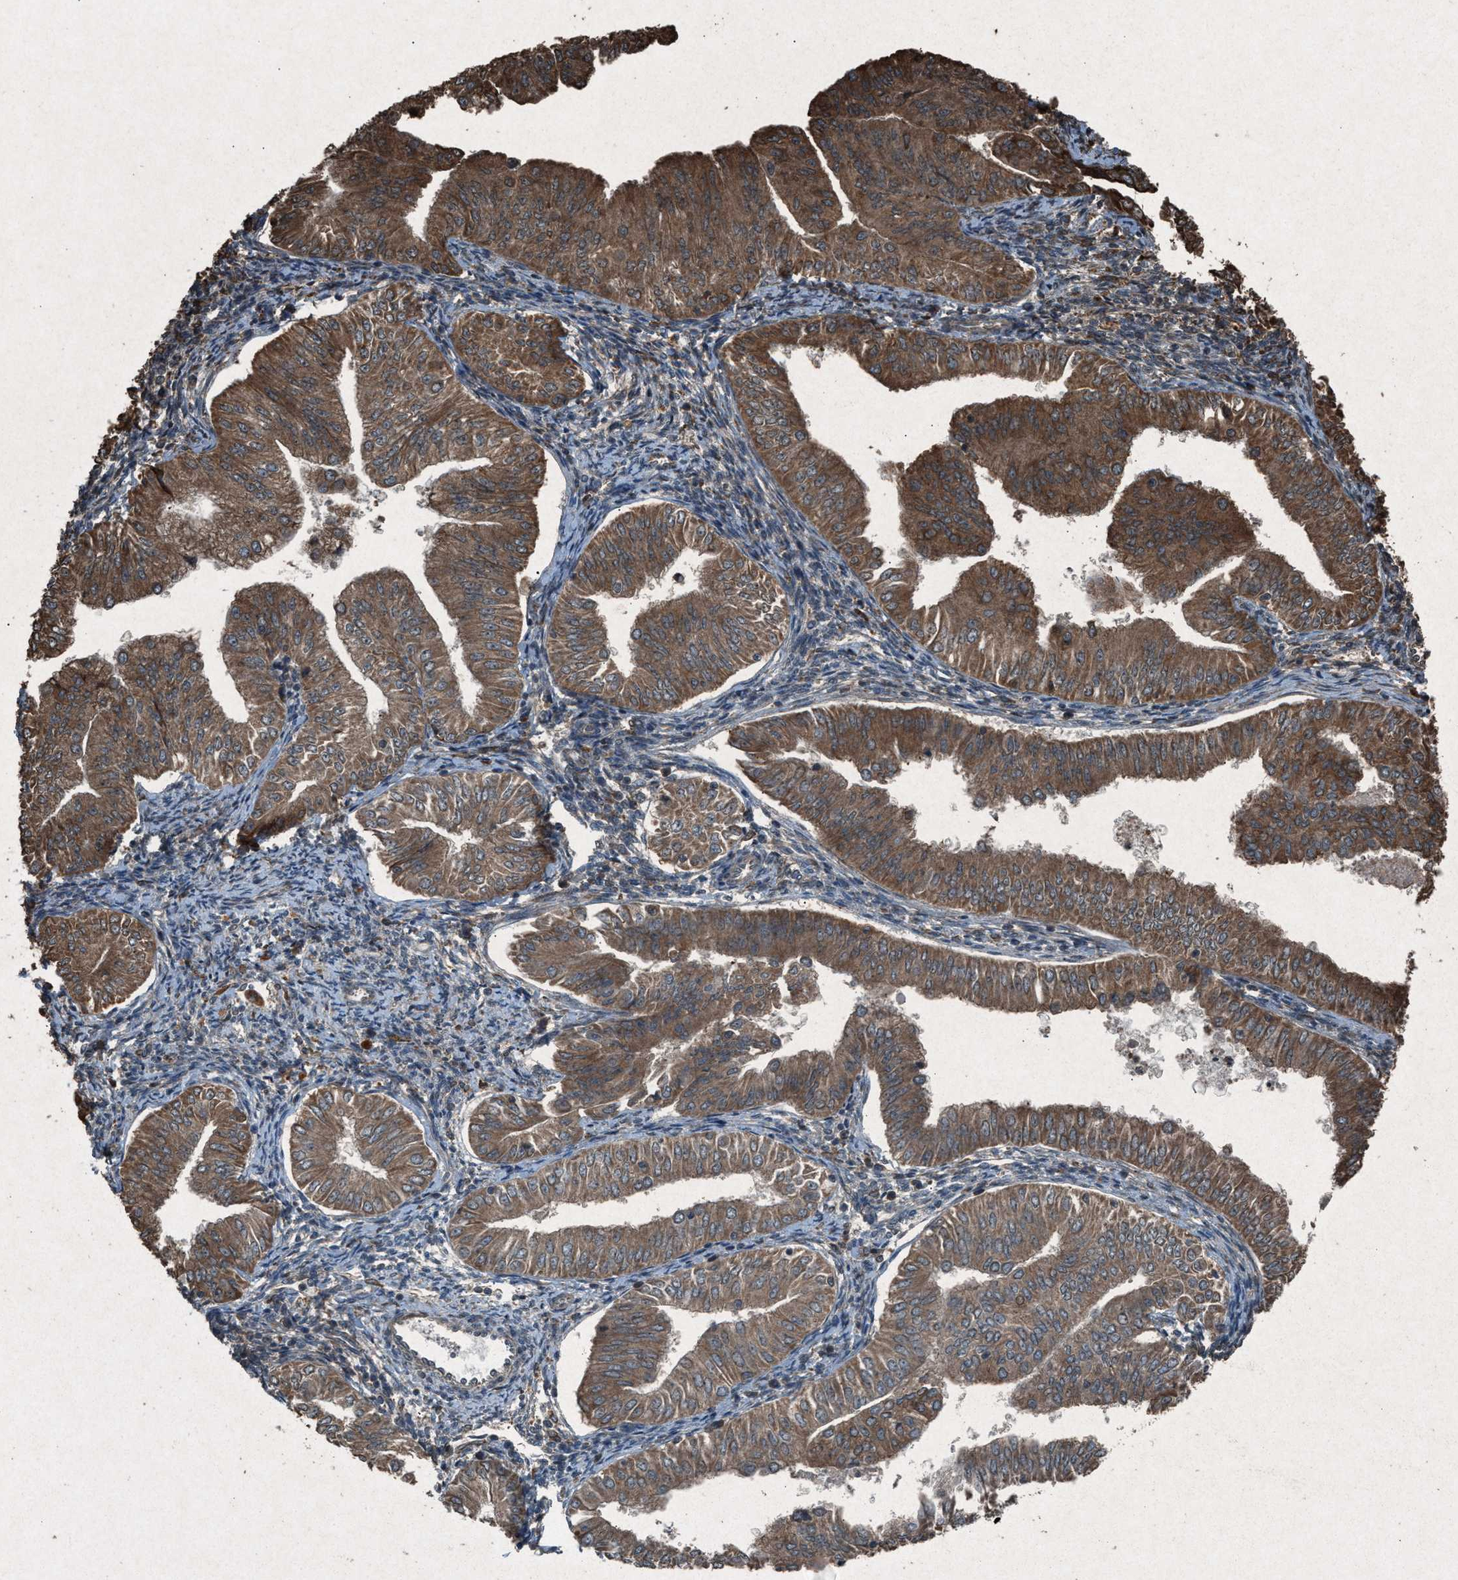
{"staining": {"intensity": "moderate", "quantity": ">75%", "location": "cytoplasmic/membranous"}, "tissue": "endometrial cancer", "cell_type": "Tumor cells", "image_type": "cancer", "snomed": [{"axis": "morphology", "description": "Normal tissue, NOS"}, {"axis": "morphology", "description": "Adenocarcinoma, NOS"}, {"axis": "topography", "description": "Endometrium"}], "caption": "Moderate cytoplasmic/membranous protein staining is seen in approximately >75% of tumor cells in adenocarcinoma (endometrial).", "gene": "CALR", "patient": {"sex": "female", "age": 53}}